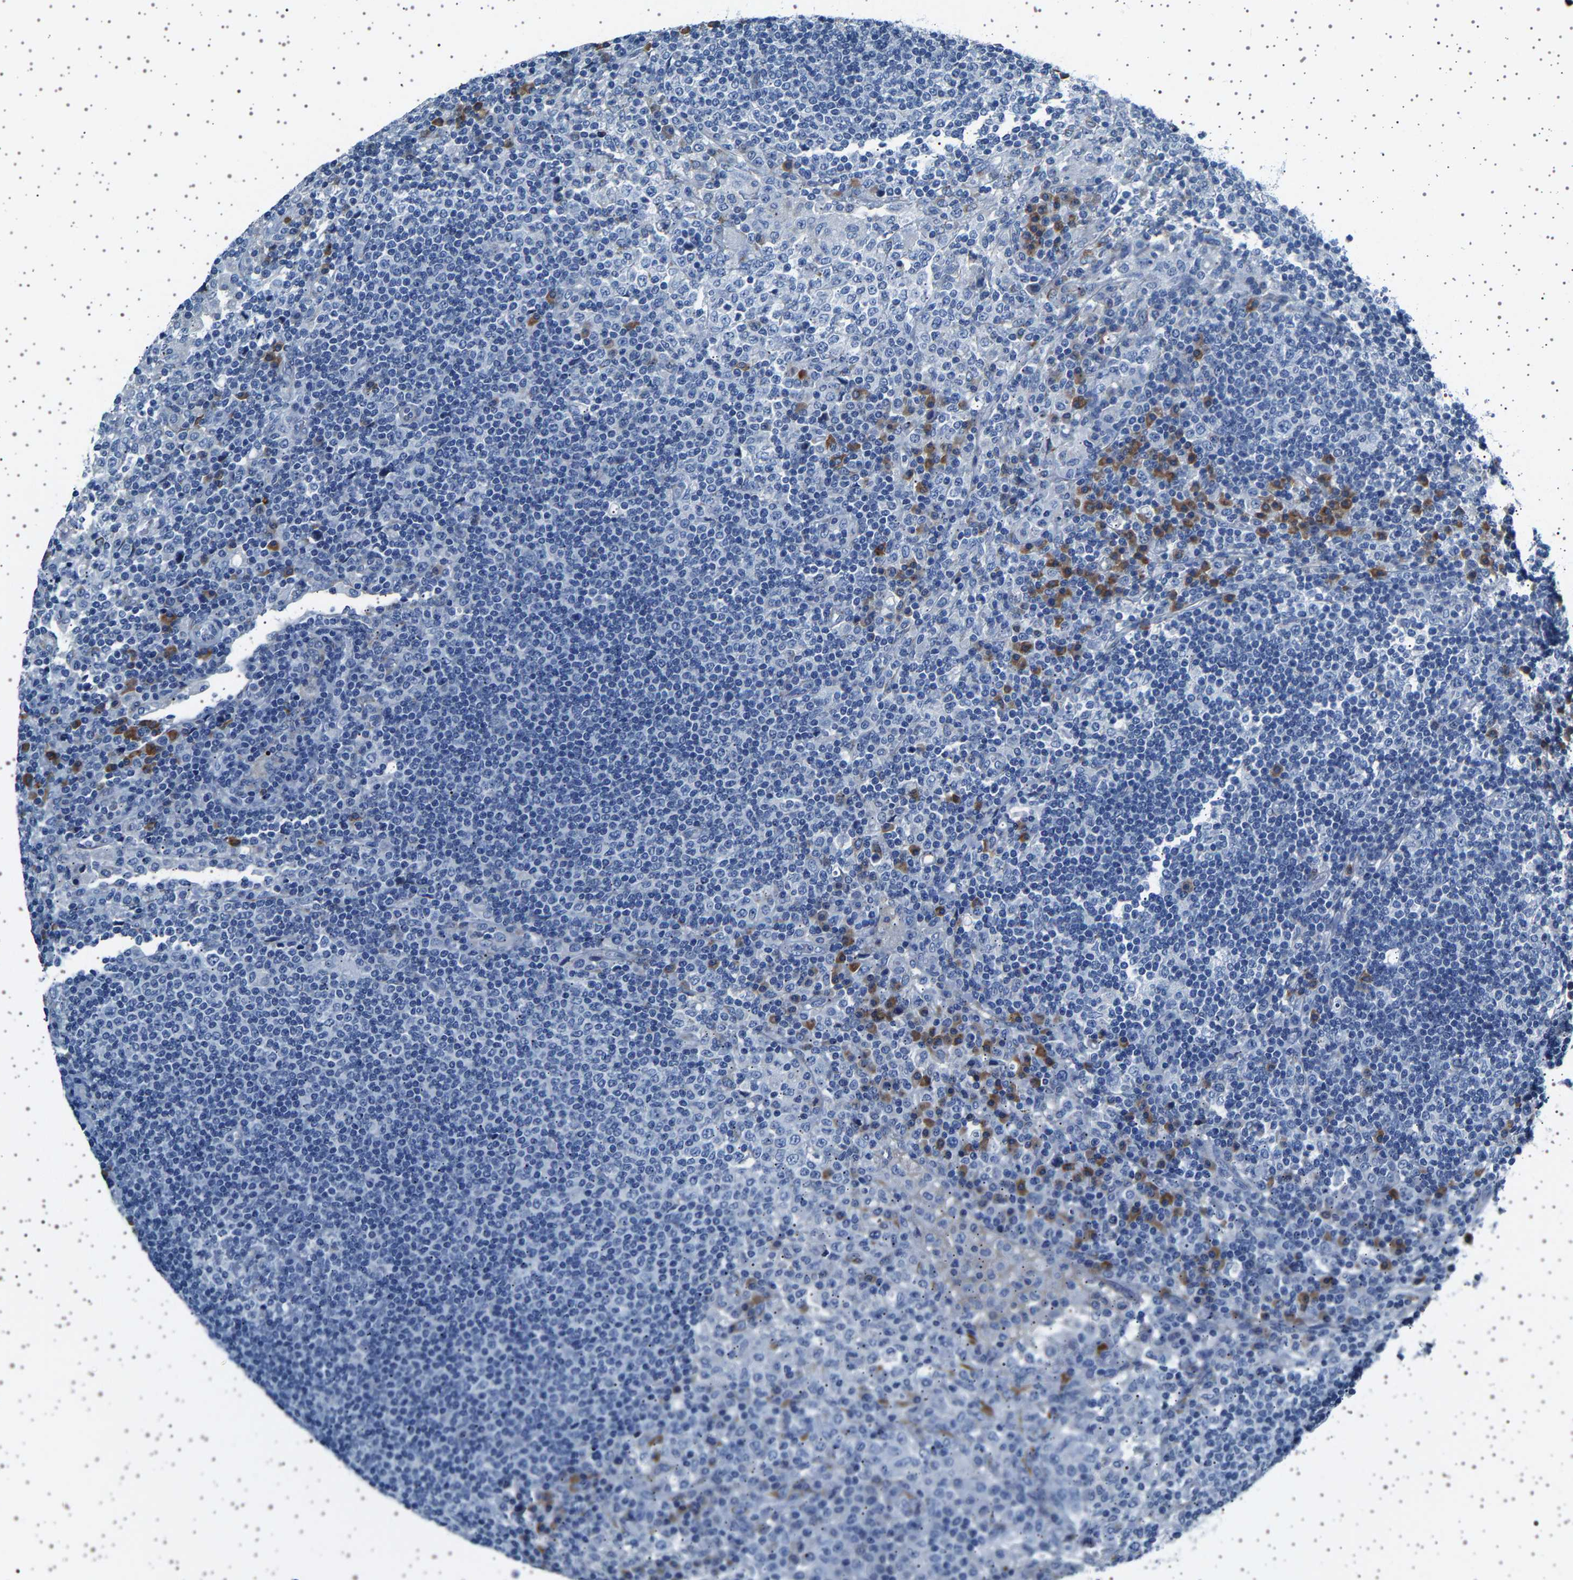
{"staining": {"intensity": "negative", "quantity": "none", "location": "none"}, "tissue": "lymph node", "cell_type": "Germinal center cells", "image_type": "normal", "snomed": [{"axis": "morphology", "description": "Normal tissue, NOS"}, {"axis": "topography", "description": "Lymph node"}], "caption": "IHC photomicrograph of benign lymph node: lymph node stained with DAB (3,3'-diaminobenzidine) shows no significant protein expression in germinal center cells.", "gene": "FTCD", "patient": {"sex": "female", "age": 53}}